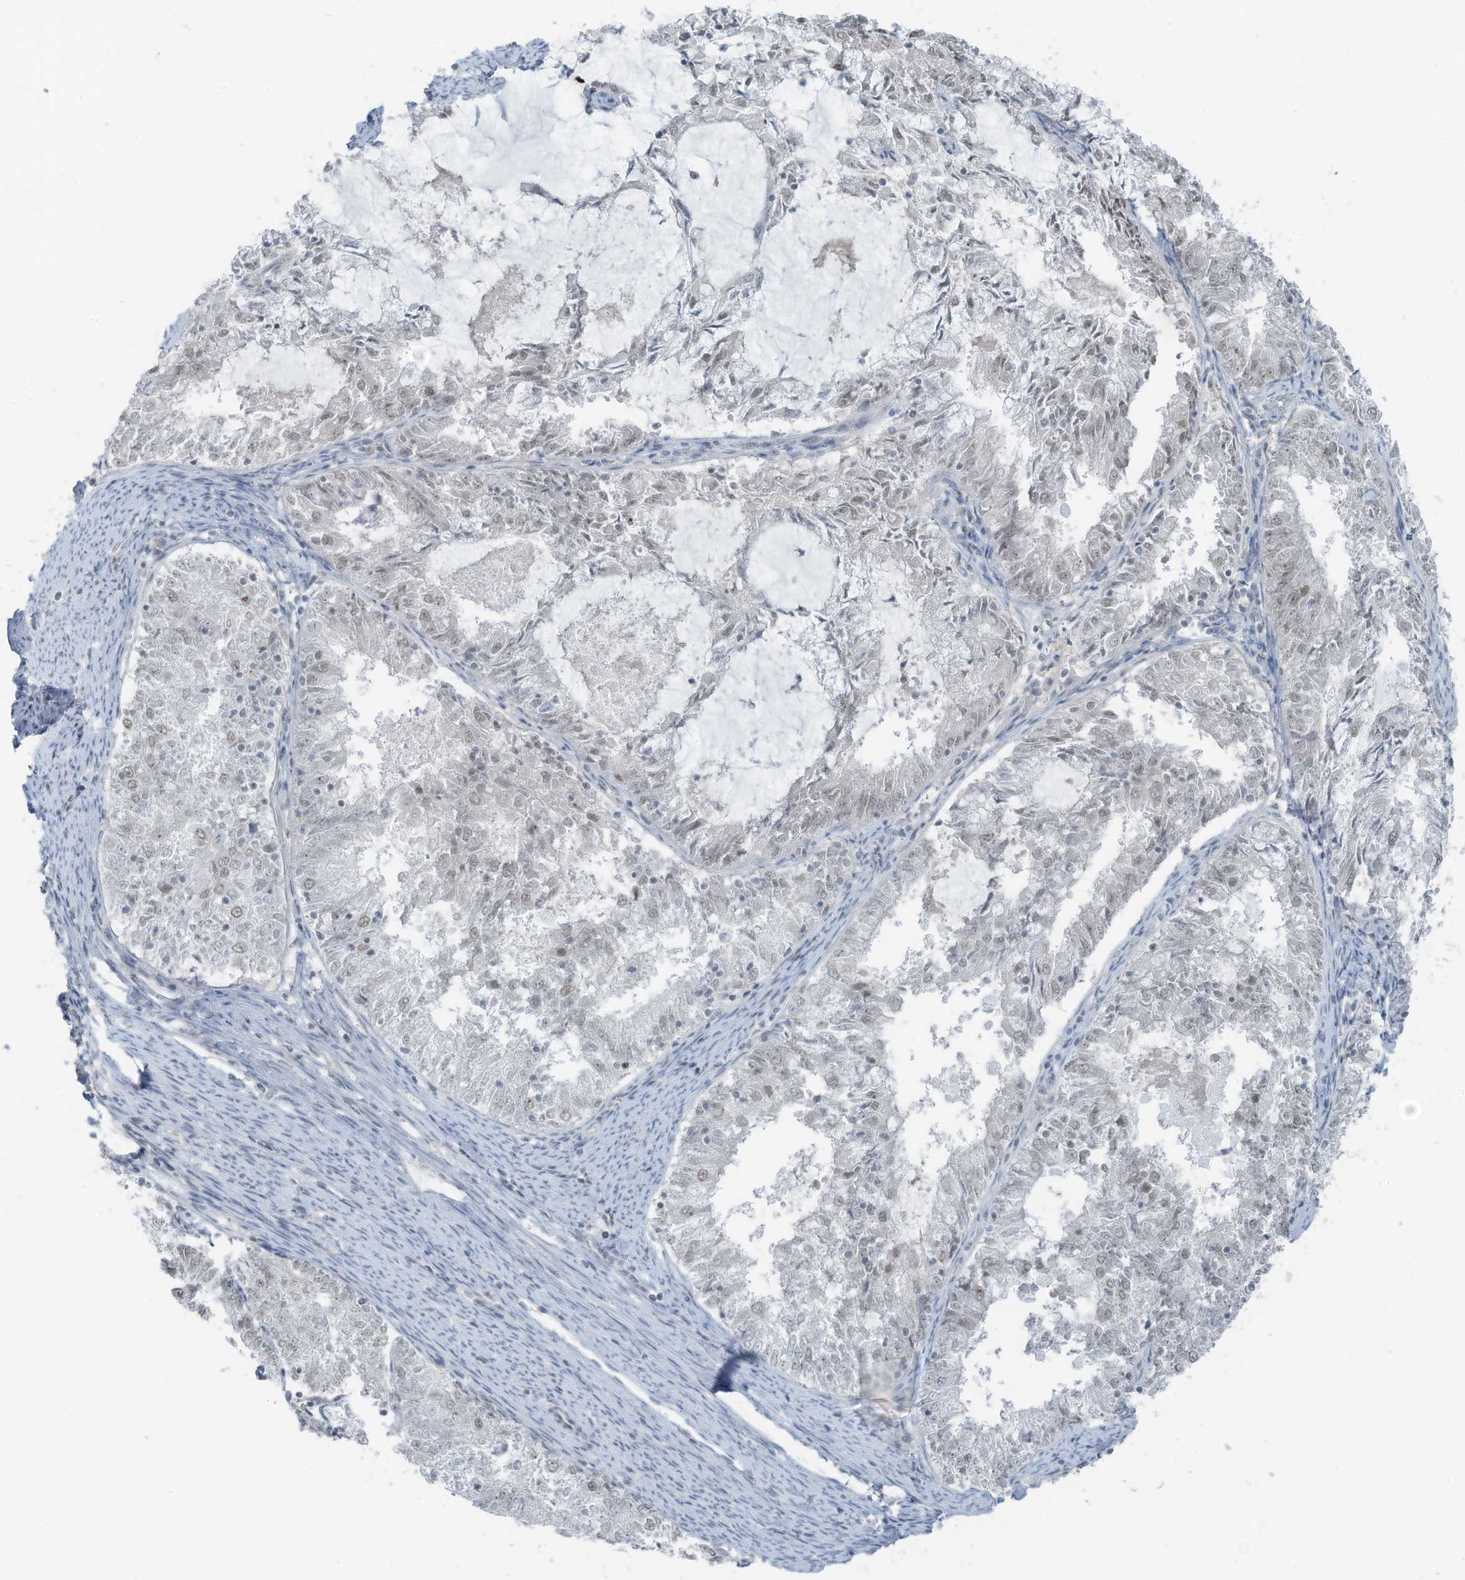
{"staining": {"intensity": "weak", "quantity": "25%-75%", "location": "nuclear"}, "tissue": "endometrial cancer", "cell_type": "Tumor cells", "image_type": "cancer", "snomed": [{"axis": "morphology", "description": "Adenocarcinoma, NOS"}, {"axis": "topography", "description": "Endometrium"}], "caption": "Immunohistochemistry photomicrograph of human endometrial cancer (adenocarcinoma) stained for a protein (brown), which displays low levels of weak nuclear staining in approximately 25%-75% of tumor cells.", "gene": "WRNIP1", "patient": {"sex": "female", "age": 57}}